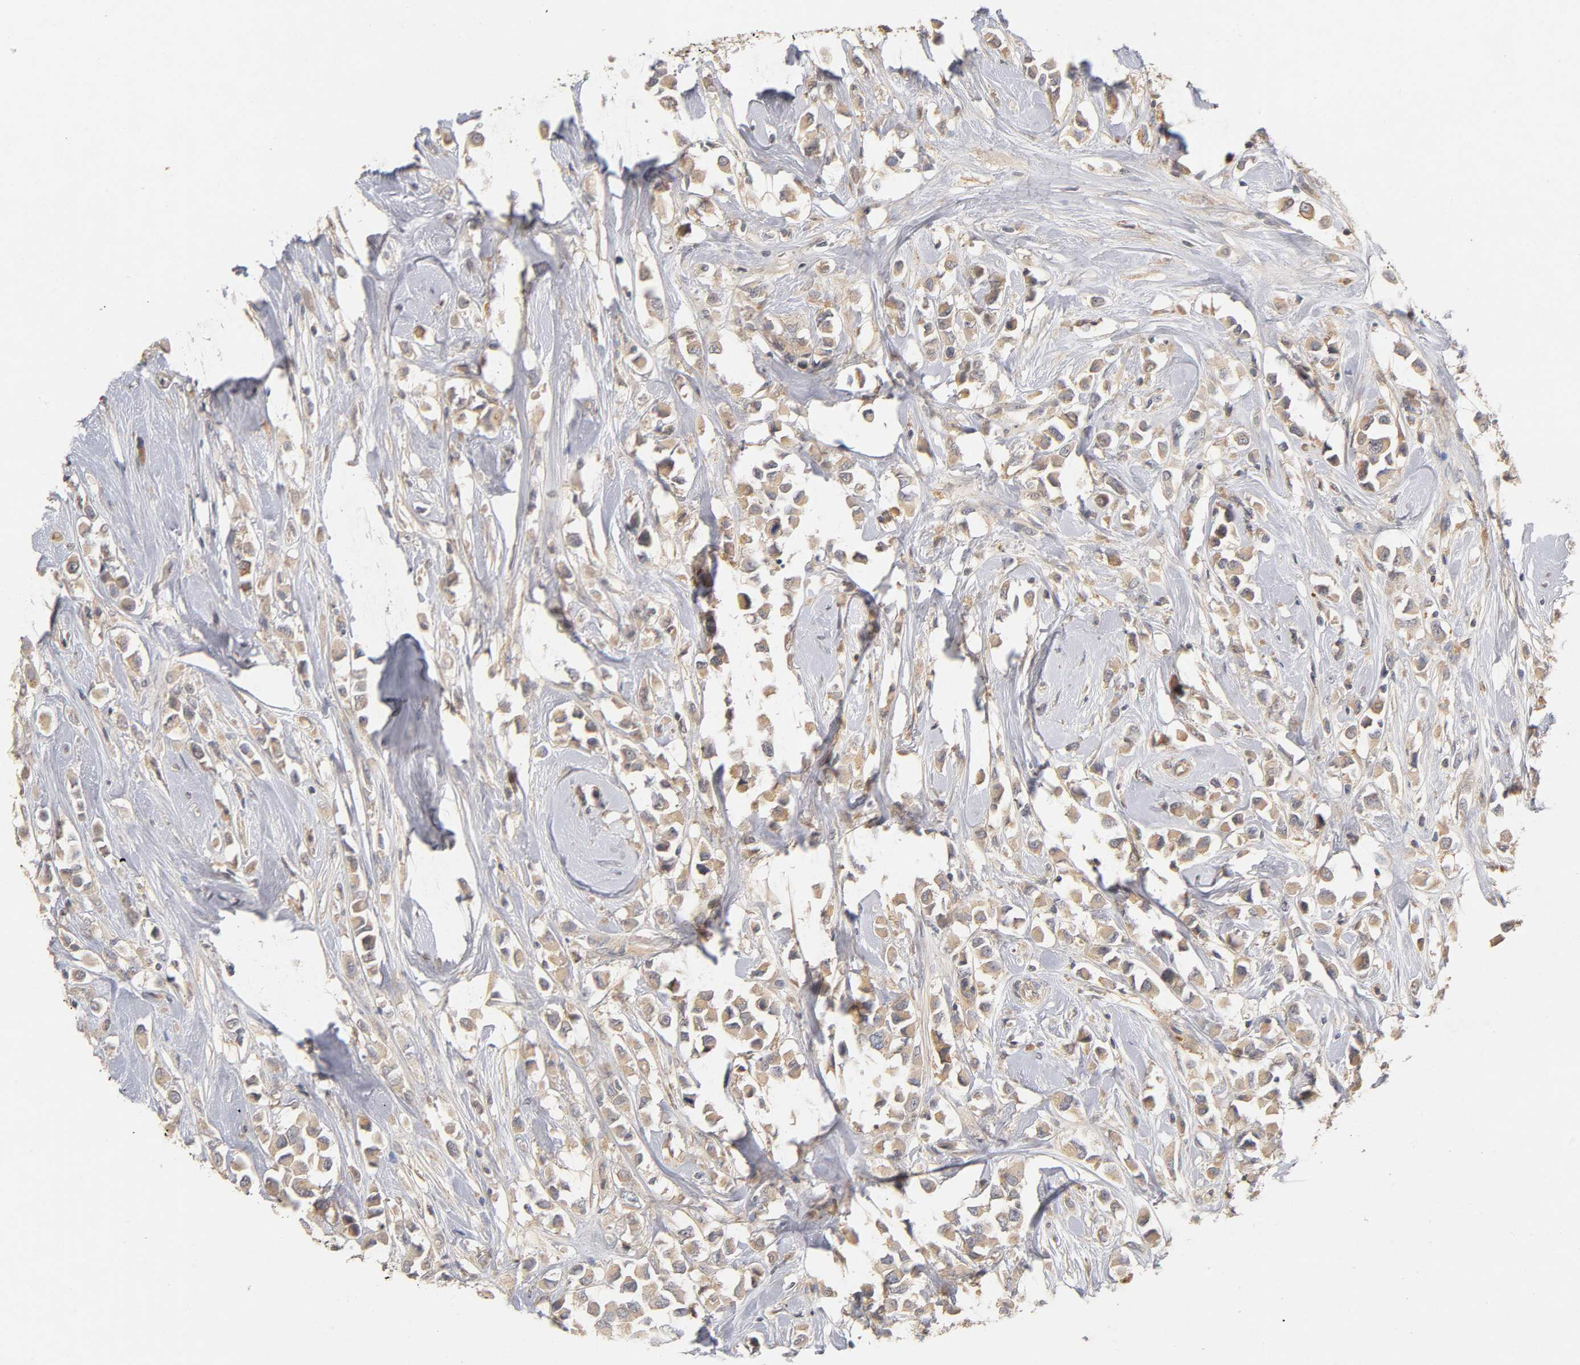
{"staining": {"intensity": "moderate", "quantity": ">75%", "location": "cytoplasmic/membranous"}, "tissue": "breast cancer", "cell_type": "Tumor cells", "image_type": "cancer", "snomed": [{"axis": "morphology", "description": "Duct carcinoma"}, {"axis": "topography", "description": "Breast"}], "caption": "A medium amount of moderate cytoplasmic/membranous expression is identified in approximately >75% of tumor cells in breast cancer (infiltrating ductal carcinoma) tissue.", "gene": "PDZD11", "patient": {"sex": "female", "age": 61}}